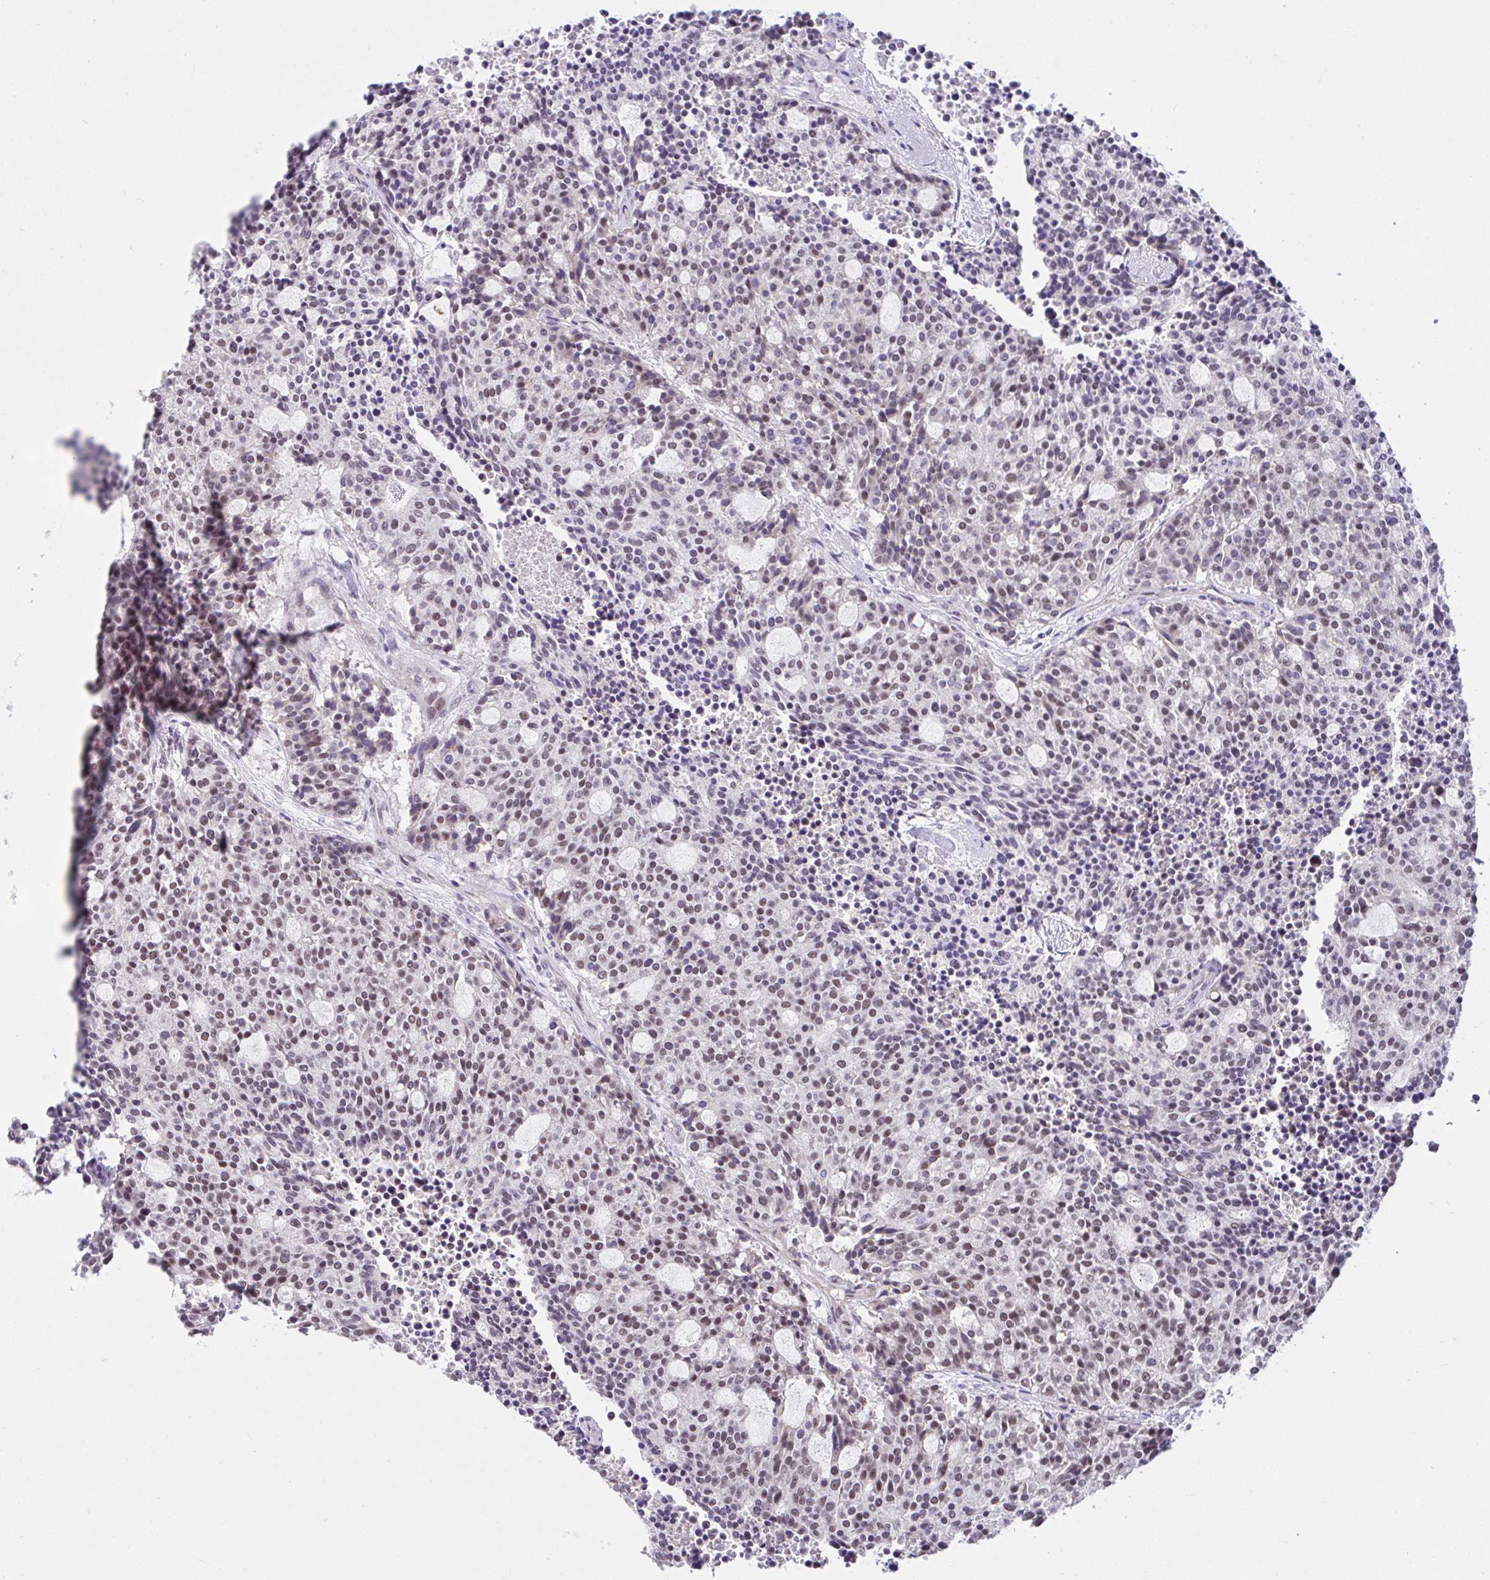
{"staining": {"intensity": "weak", "quantity": "25%-75%", "location": "nuclear"}, "tissue": "carcinoid", "cell_type": "Tumor cells", "image_type": "cancer", "snomed": [{"axis": "morphology", "description": "Carcinoid, malignant, NOS"}, {"axis": "topography", "description": "Pancreas"}], "caption": "Protein expression analysis of human carcinoid reveals weak nuclear staining in approximately 25%-75% of tumor cells.", "gene": "RBBP6", "patient": {"sex": "female", "age": 54}}